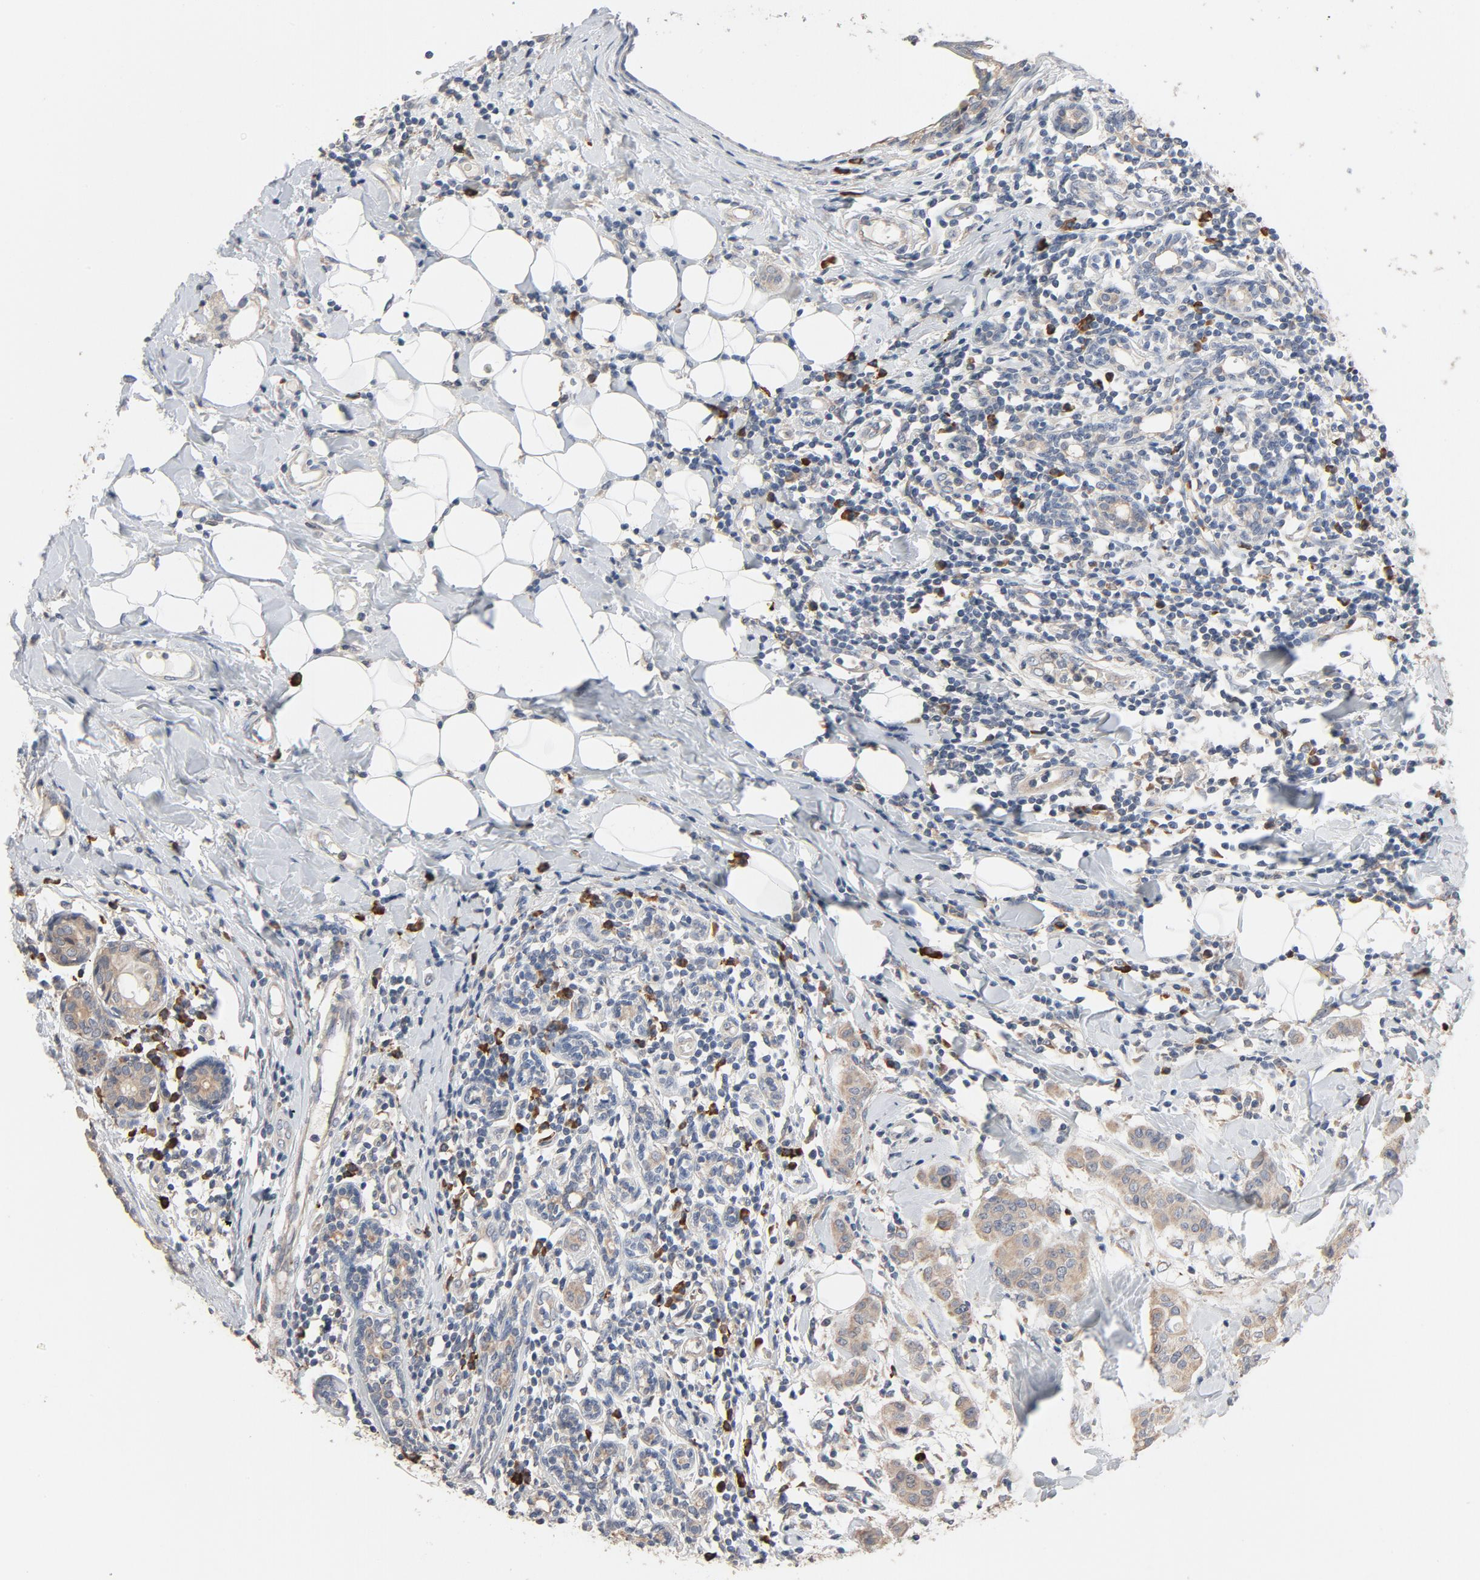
{"staining": {"intensity": "weak", "quantity": ">75%", "location": "cytoplasmic/membranous"}, "tissue": "breast cancer", "cell_type": "Tumor cells", "image_type": "cancer", "snomed": [{"axis": "morphology", "description": "Duct carcinoma"}, {"axis": "topography", "description": "Breast"}], "caption": "Immunohistochemistry of breast invasive ductal carcinoma displays low levels of weak cytoplasmic/membranous staining in approximately >75% of tumor cells. The staining is performed using DAB (3,3'-diaminobenzidine) brown chromogen to label protein expression. The nuclei are counter-stained blue using hematoxylin.", "gene": "TLR4", "patient": {"sex": "female", "age": 40}}